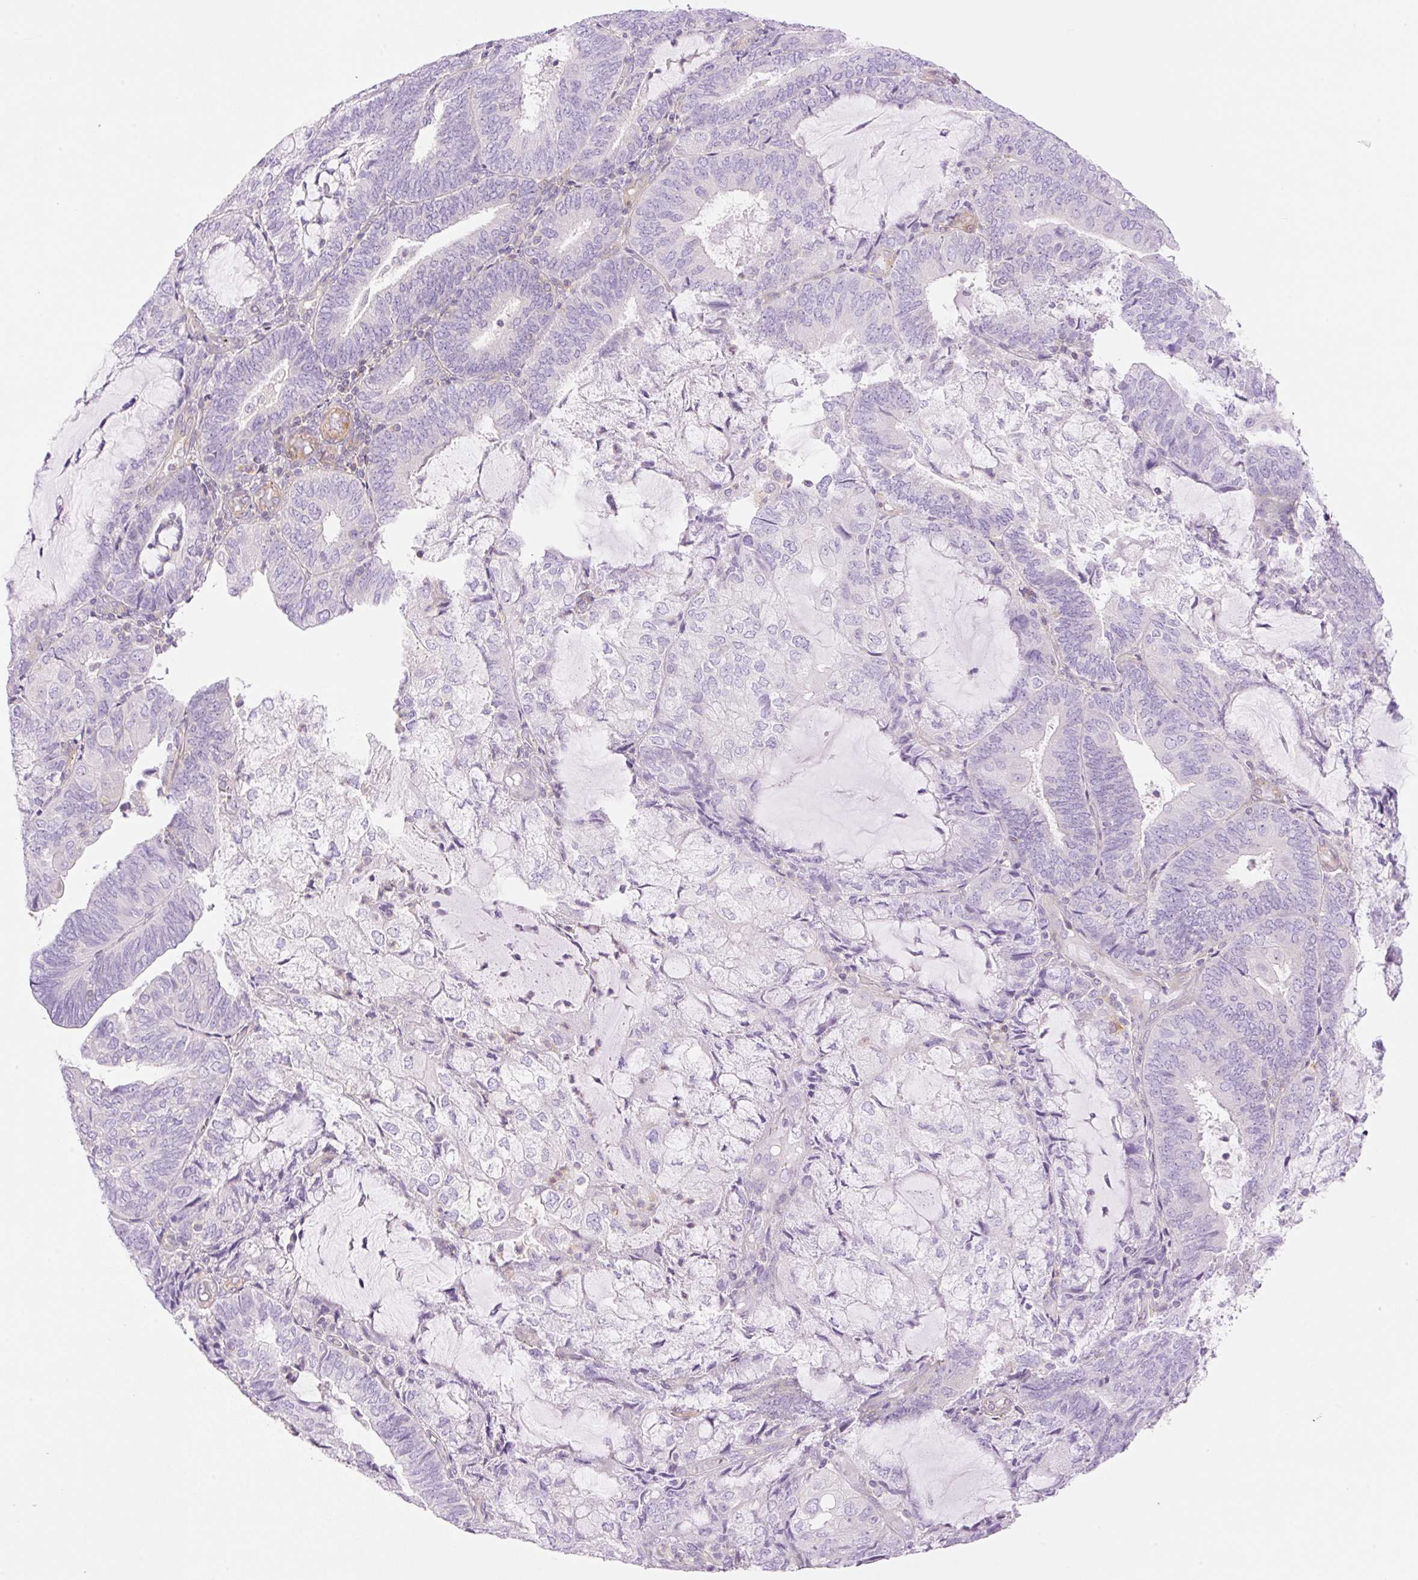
{"staining": {"intensity": "negative", "quantity": "none", "location": "none"}, "tissue": "endometrial cancer", "cell_type": "Tumor cells", "image_type": "cancer", "snomed": [{"axis": "morphology", "description": "Adenocarcinoma, NOS"}, {"axis": "topography", "description": "Endometrium"}], "caption": "Tumor cells show no significant protein staining in adenocarcinoma (endometrial).", "gene": "EHD3", "patient": {"sex": "female", "age": 81}}